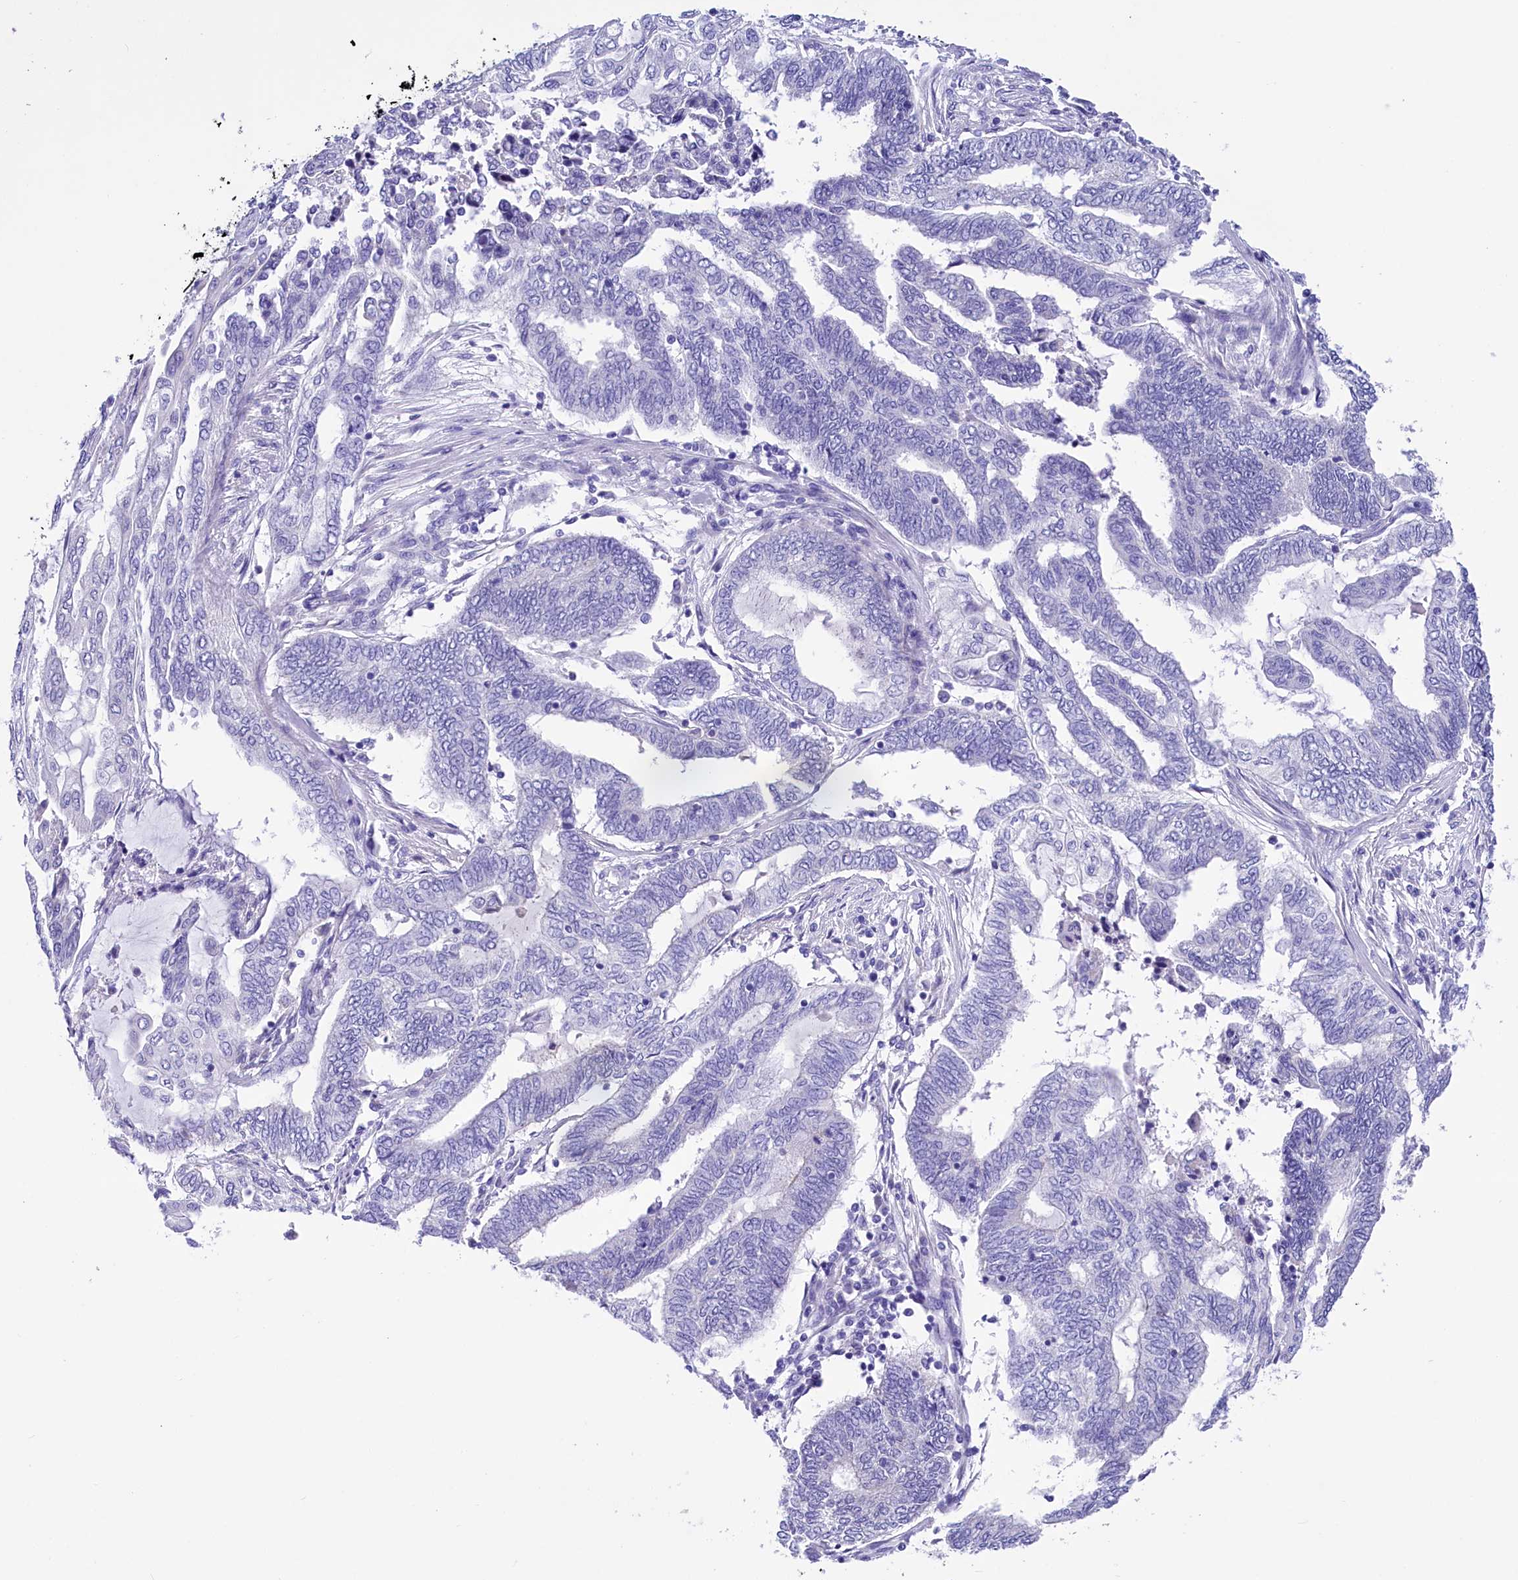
{"staining": {"intensity": "negative", "quantity": "none", "location": "none"}, "tissue": "endometrial cancer", "cell_type": "Tumor cells", "image_type": "cancer", "snomed": [{"axis": "morphology", "description": "Adenocarcinoma, NOS"}, {"axis": "topography", "description": "Uterus"}, {"axis": "topography", "description": "Endometrium"}], "caption": "The micrograph reveals no staining of tumor cells in endometrial cancer. Brightfield microscopy of immunohistochemistry stained with DAB (brown) and hematoxylin (blue), captured at high magnification.", "gene": "TTC36", "patient": {"sex": "female", "age": 70}}